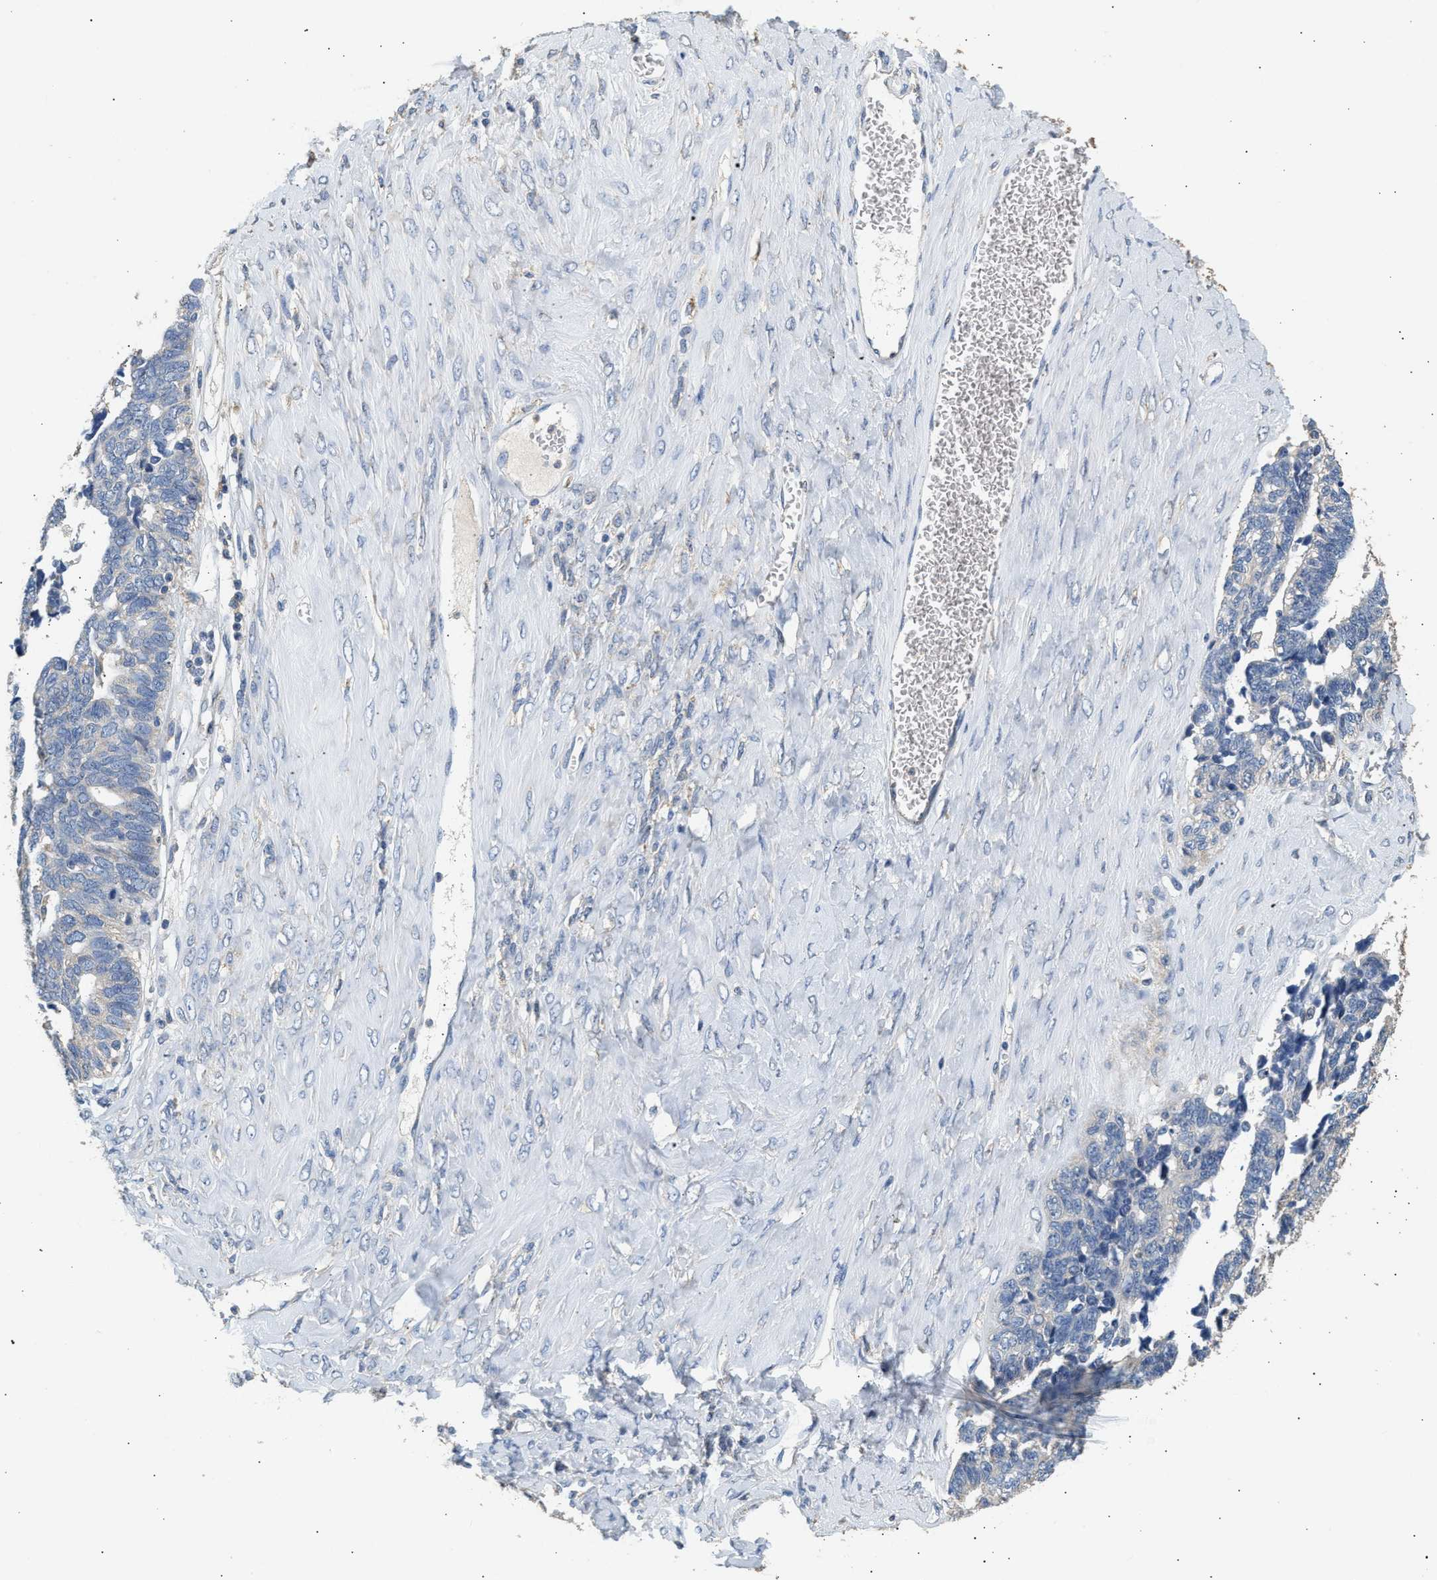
{"staining": {"intensity": "negative", "quantity": "none", "location": "none"}, "tissue": "ovarian cancer", "cell_type": "Tumor cells", "image_type": "cancer", "snomed": [{"axis": "morphology", "description": "Cystadenocarcinoma, serous, NOS"}, {"axis": "topography", "description": "Ovary"}], "caption": "A high-resolution histopathology image shows IHC staining of ovarian cancer (serous cystadenocarcinoma), which demonstrates no significant staining in tumor cells.", "gene": "WDR31", "patient": {"sex": "female", "age": 79}}